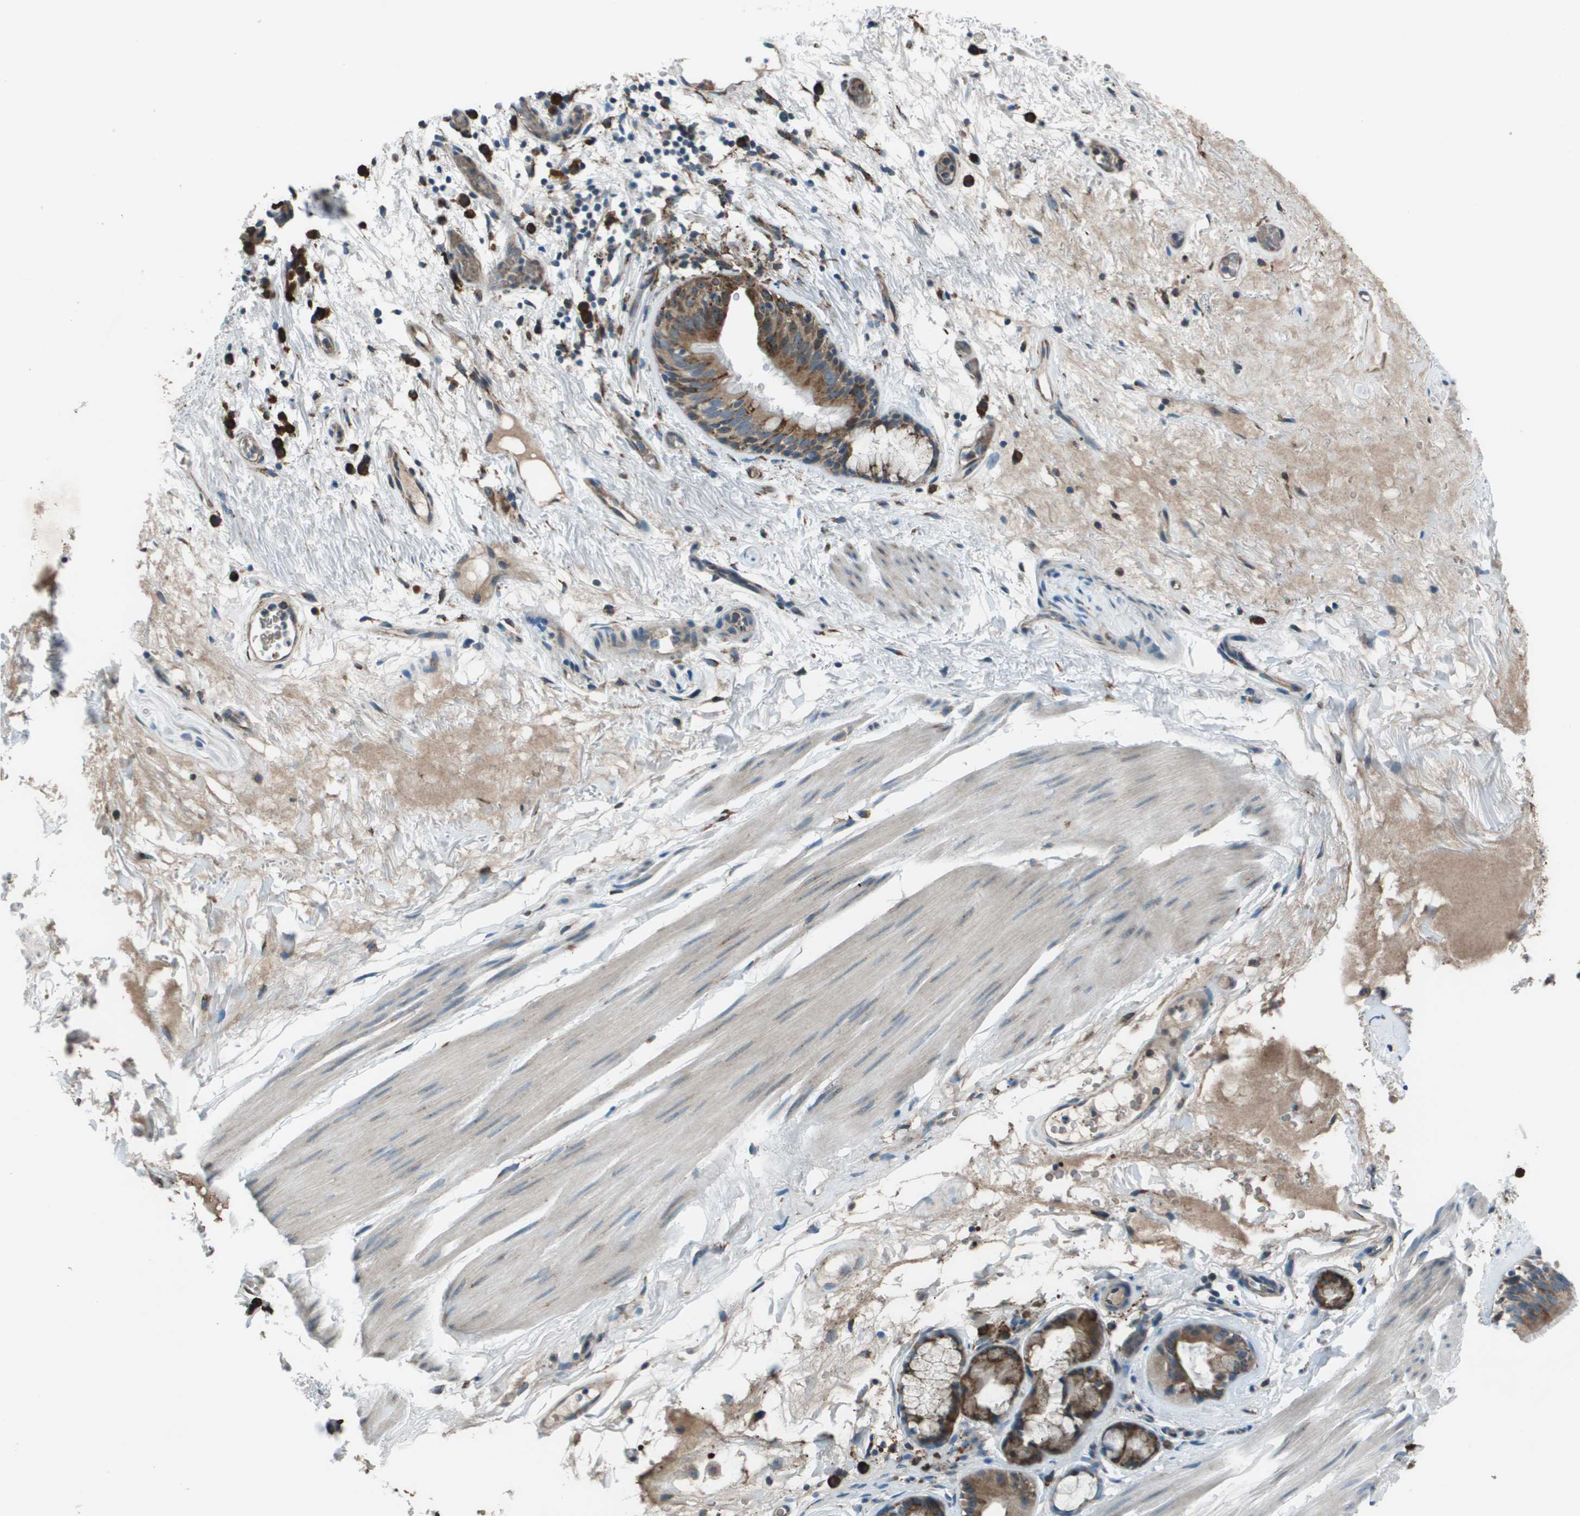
{"staining": {"intensity": "moderate", "quantity": ">75%", "location": "cytoplasmic/membranous"}, "tissue": "bronchus", "cell_type": "Respiratory epithelial cells", "image_type": "normal", "snomed": [{"axis": "morphology", "description": "Normal tissue, NOS"}, {"axis": "topography", "description": "Cartilage tissue"}], "caption": "A brown stain shows moderate cytoplasmic/membranous positivity of a protein in respiratory epithelial cells of benign bronchus. Immunohistochemistry (ihc) stains the protein in brown and the nuclei are stained blue.", "gene": "UTS2", "patient": {"sex": "female", "age": 63}}